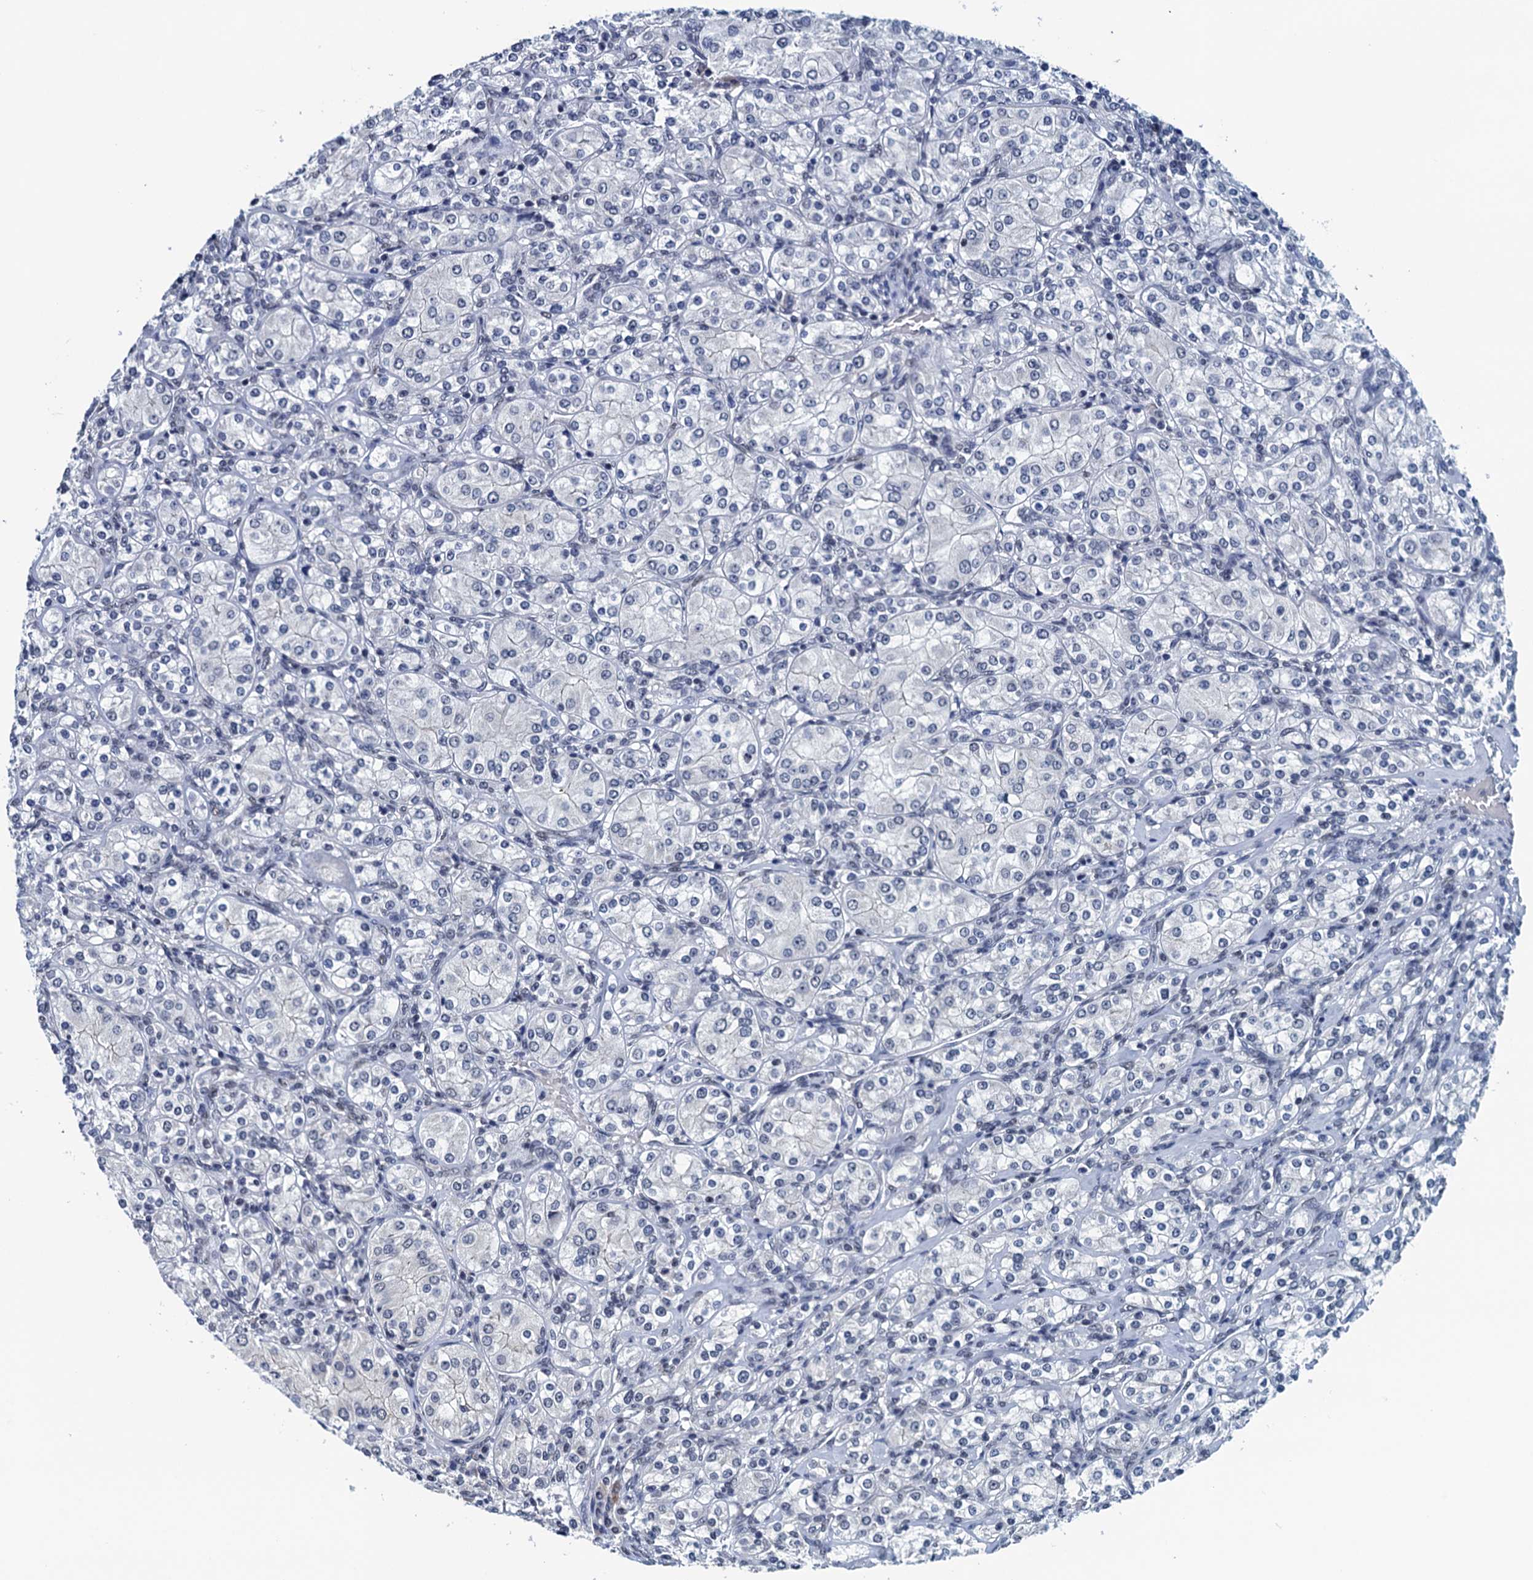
{"staining": {"intensity": "negative", "quantity": "none", "location": "none"}, "tissue": "renal cancer", "cell_type": "Tumor cells", "image_type": "cancer", "snomed": [{"axis": "morphology", "description": "Adenocarcinoma, NOS"}, {"axis": "topography", "description": "Kidney"}], "caption": "Protein analysis of adenocarcinoma (renal) demonstrates no significant expression in tumor cells.", "gene": "FNBP4", "patient": {"sex": "male", "age": 77}}